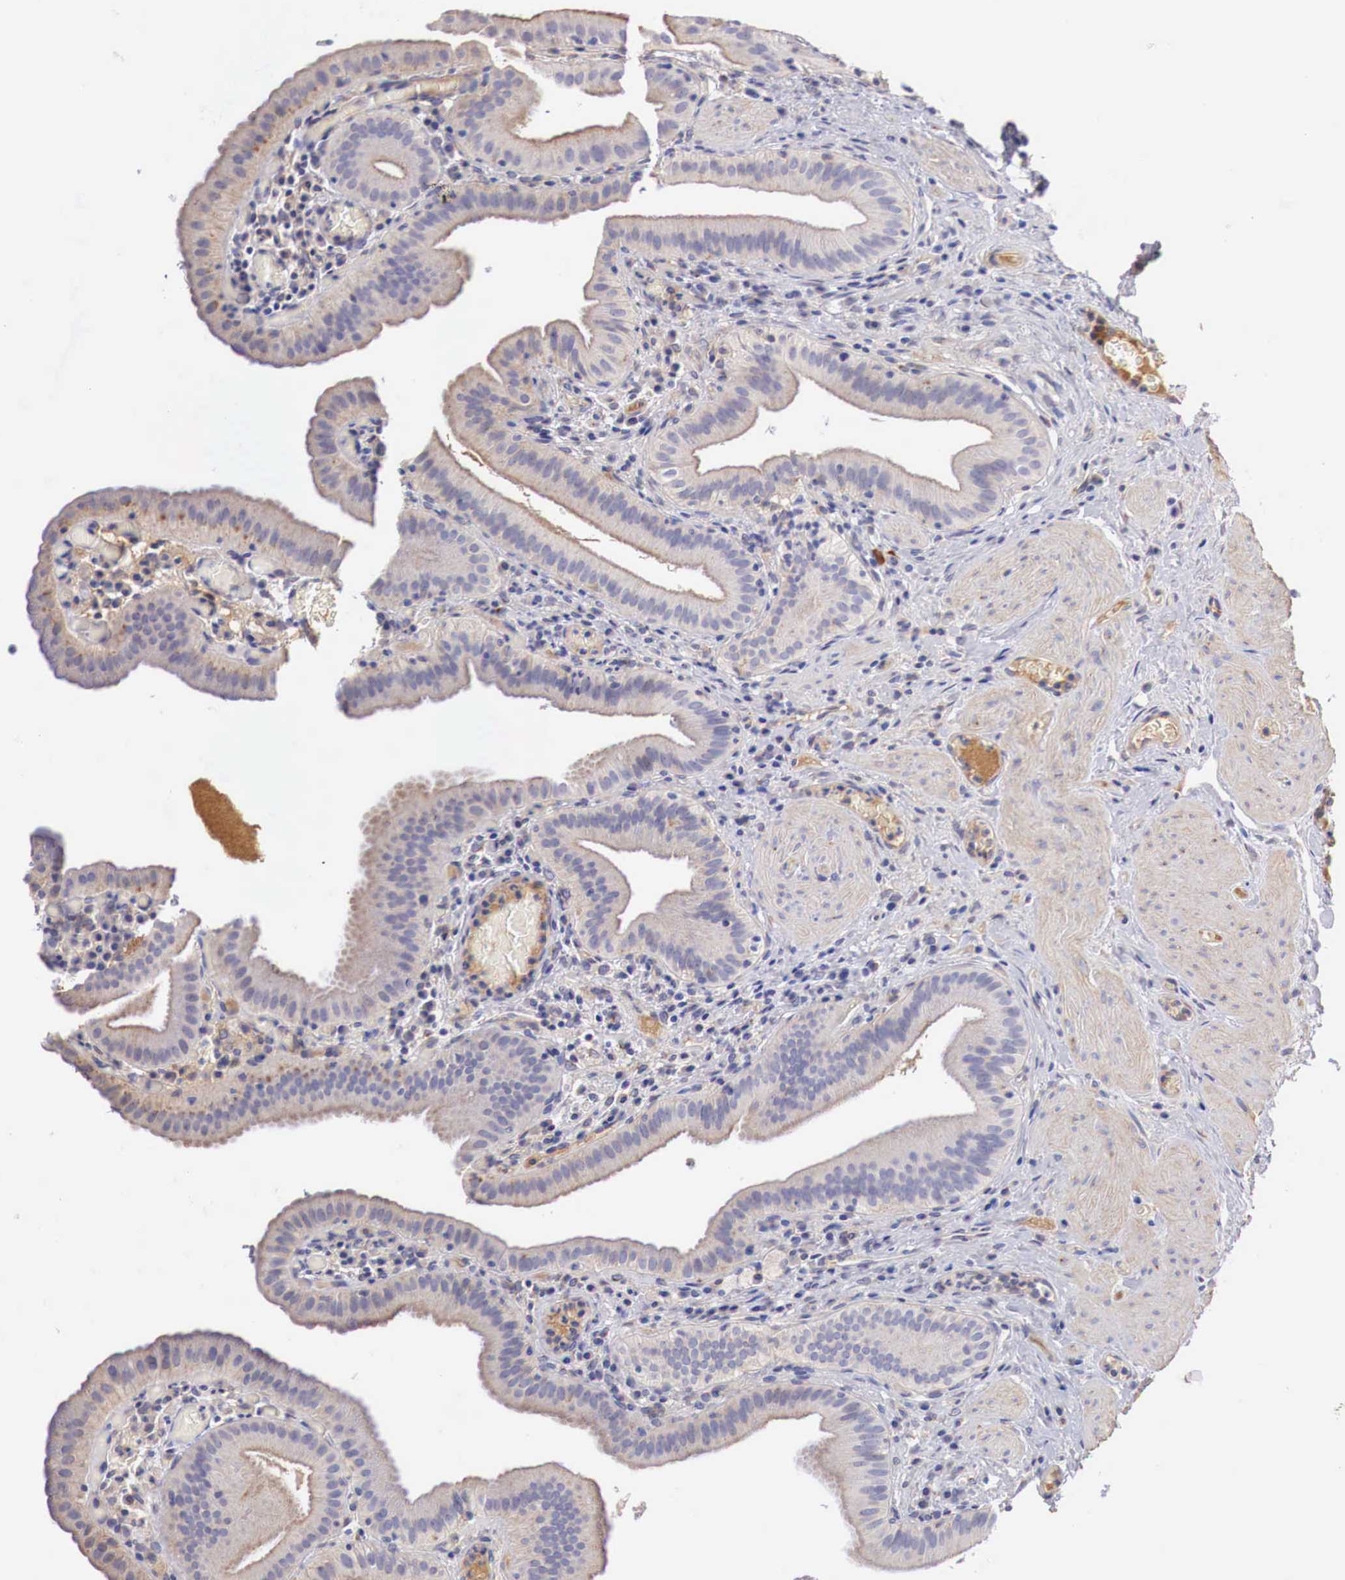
{"staining": {"intensity": "weak", "quantity": "25%-75%", "location": "cytoplasmic/membranous"}, "tissue": "gallbladder", "cell_type": "Glandular cells", "image_type": "normal", "snomed": [{"axis": "morphology", "description": "Normal tissue, NOS"}, {"axis": "topography", "description": "Gallbladder"}], "caption": "High-power microscopy captured an IHC micrograph of benign gallbladder, revealing weak cytoplasmic/membranous staining in approximately 25%-75% of glandular cells.", "gene": "KLHDC7B", "patient": {"sex": "female", "age": 76}}